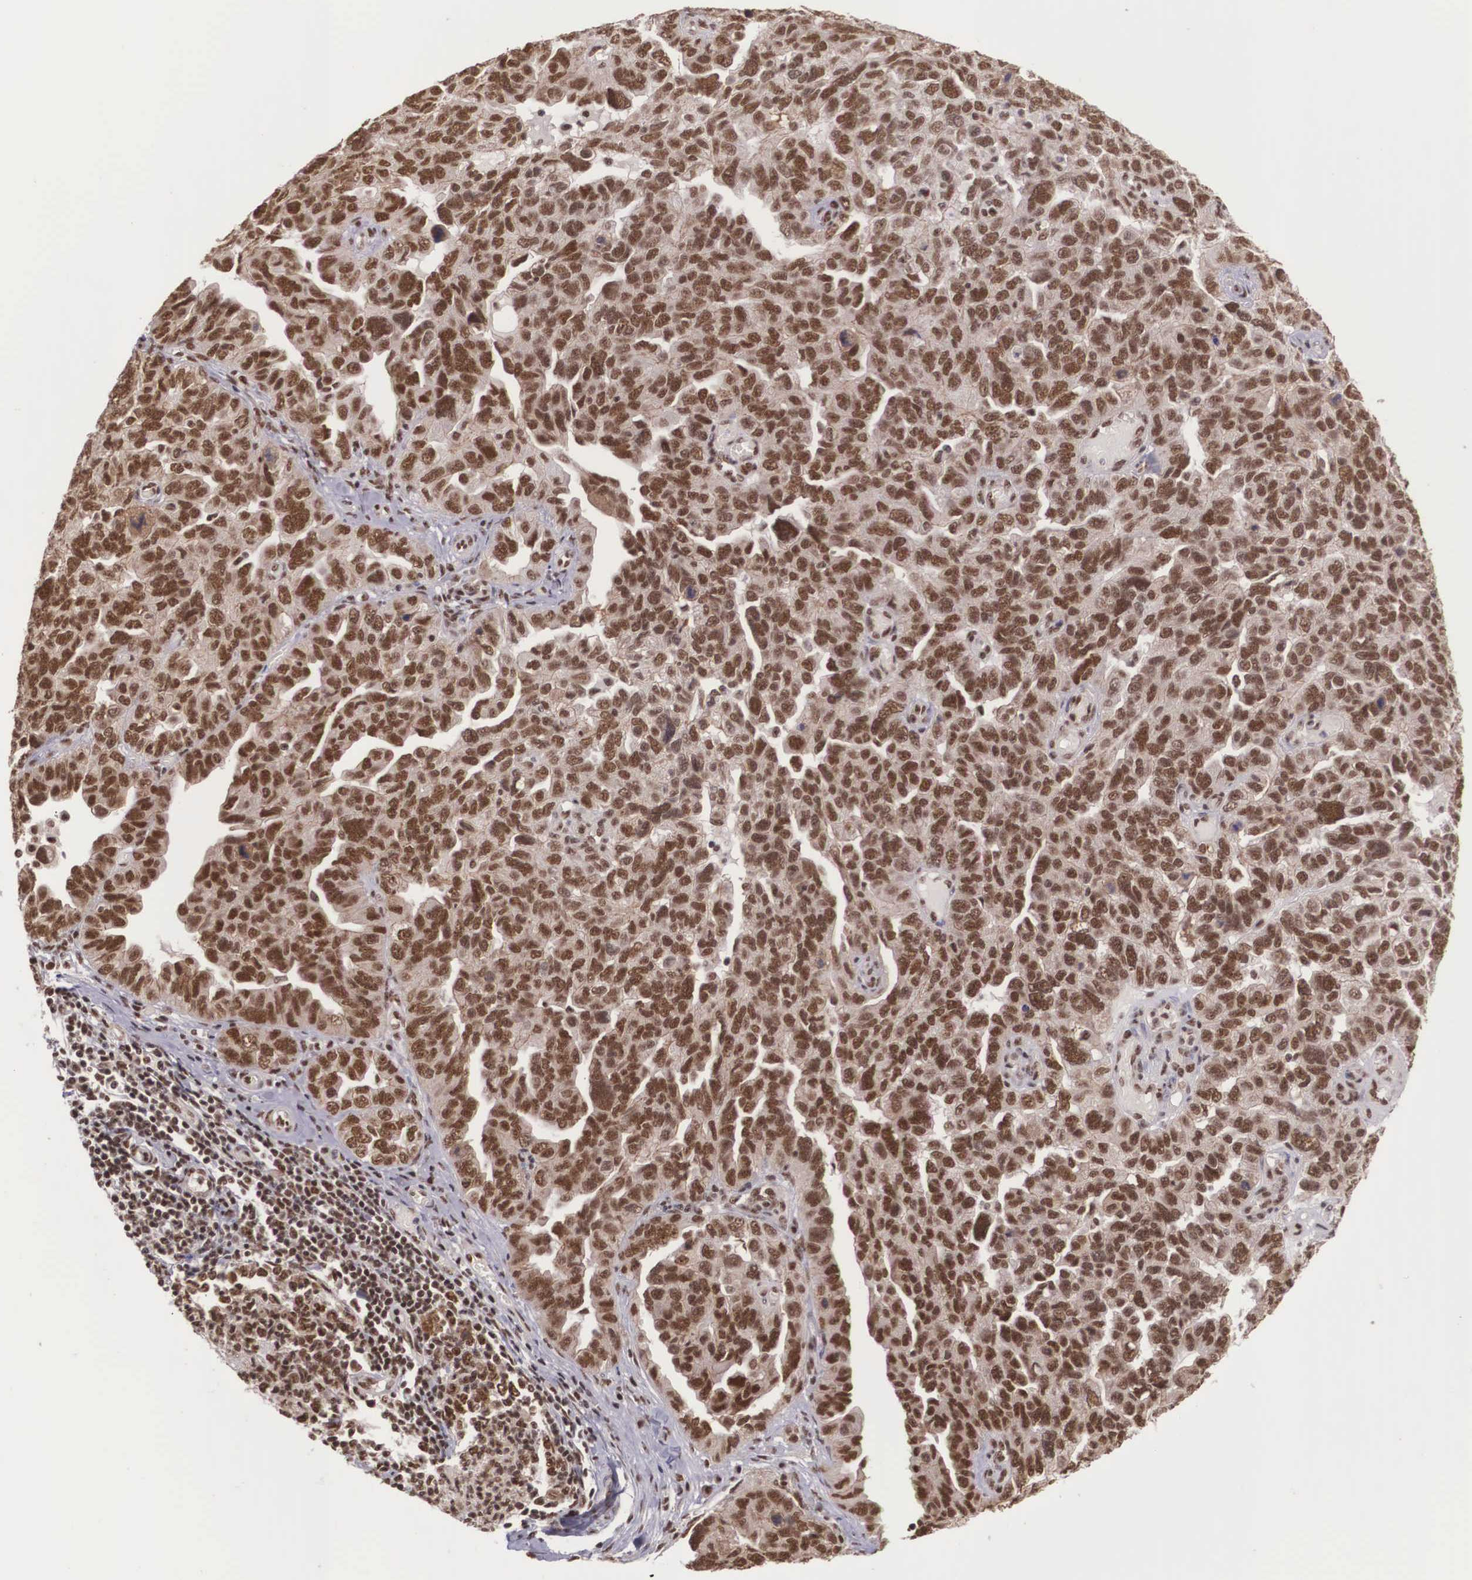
{"staining": {"intensity": "strong", "quantity": ">75%", "location": "cytoplasmic/membranous,nuclear"}, "tissue": "ovarian cancer", "cell_type": "Tumor cells", "image_type": "cancer", "snomed": [{"axis": "morphology", "description": "Cystadenocarcinoma, serous, NOS"}, {"axis": "topography", "description": "Ovary"}], "caption": "A high-resolution photomicrograph shows IHC staining of ovarian cancer, which demonstrates strong cytoplasmic/membranous and nuclear staining in about >75% of tumor cells. (brown staining indicates protein expression, while blue staining denotes nuclei).", "gene": "POLR2F", "patient": {"sex": "female", "age": 64}}